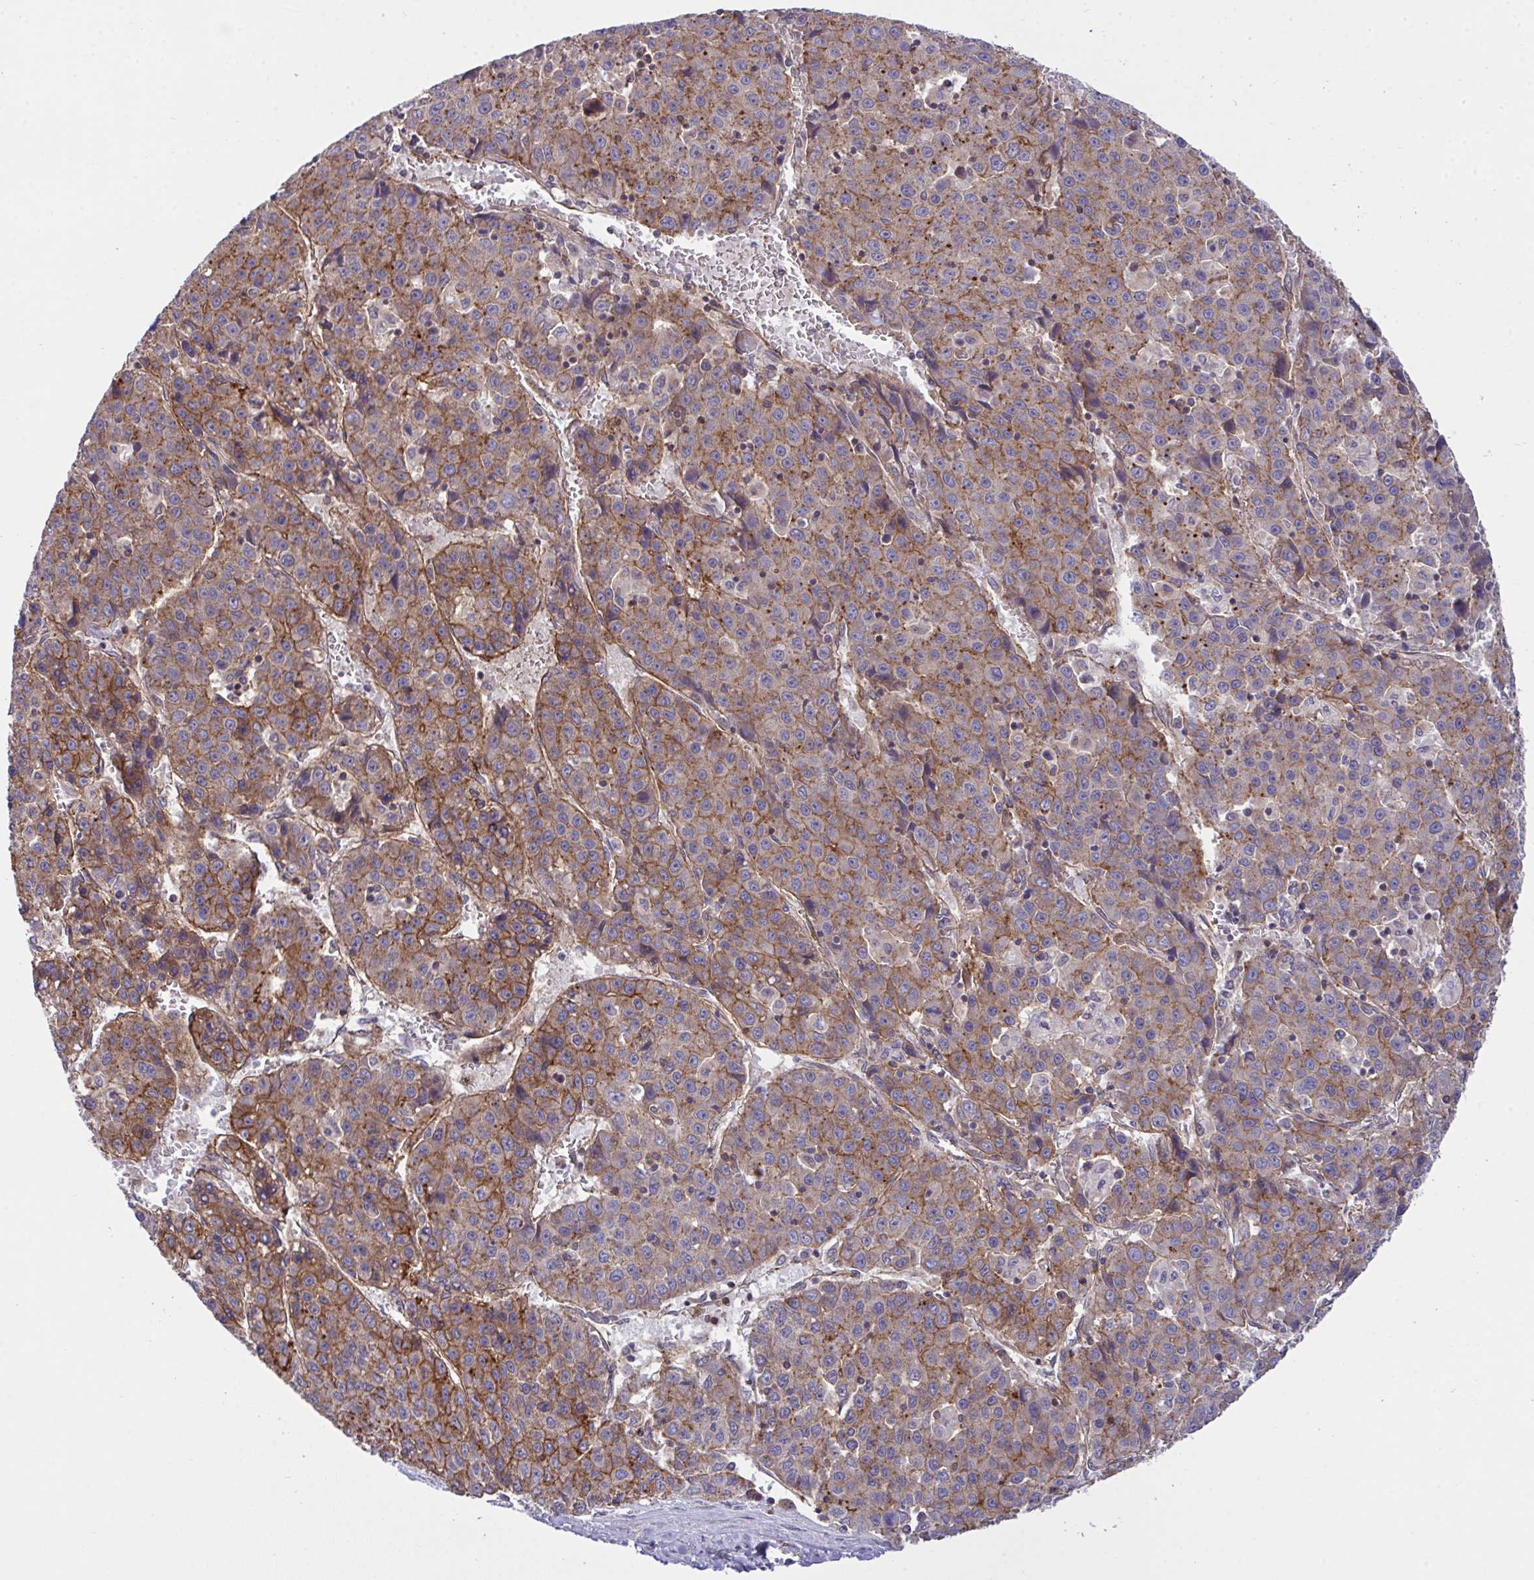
{"staining": {"intensity": "moderate", "quantity": ">75%", "location": "cytoplasmic/membranous"}, "tissue": "liver cancer", "cell_type": "Tumor cells", "image_type": "cancer", "snomed": [{"axis": "morphology", "description": "Carcinoma, Hepatocellular, NOS"}, {"axis": "topography", "description": "Liver"}], "caption": "Immunohistochemistry (IHC) staining of hepatocellular carcinoma (liver), which demonstrates medium levels of moderate cytoplasmic/membranous positivity in about >75% of tumor cells indicating moderate cytoplasmic/membranous protein expression. The staining was performed using DAB (brown) for protein detection and nuclei were counterstained in hematoxylin (blue).", "gene": "C4orf36", "patient": {"sex": "female", "age": 53}}